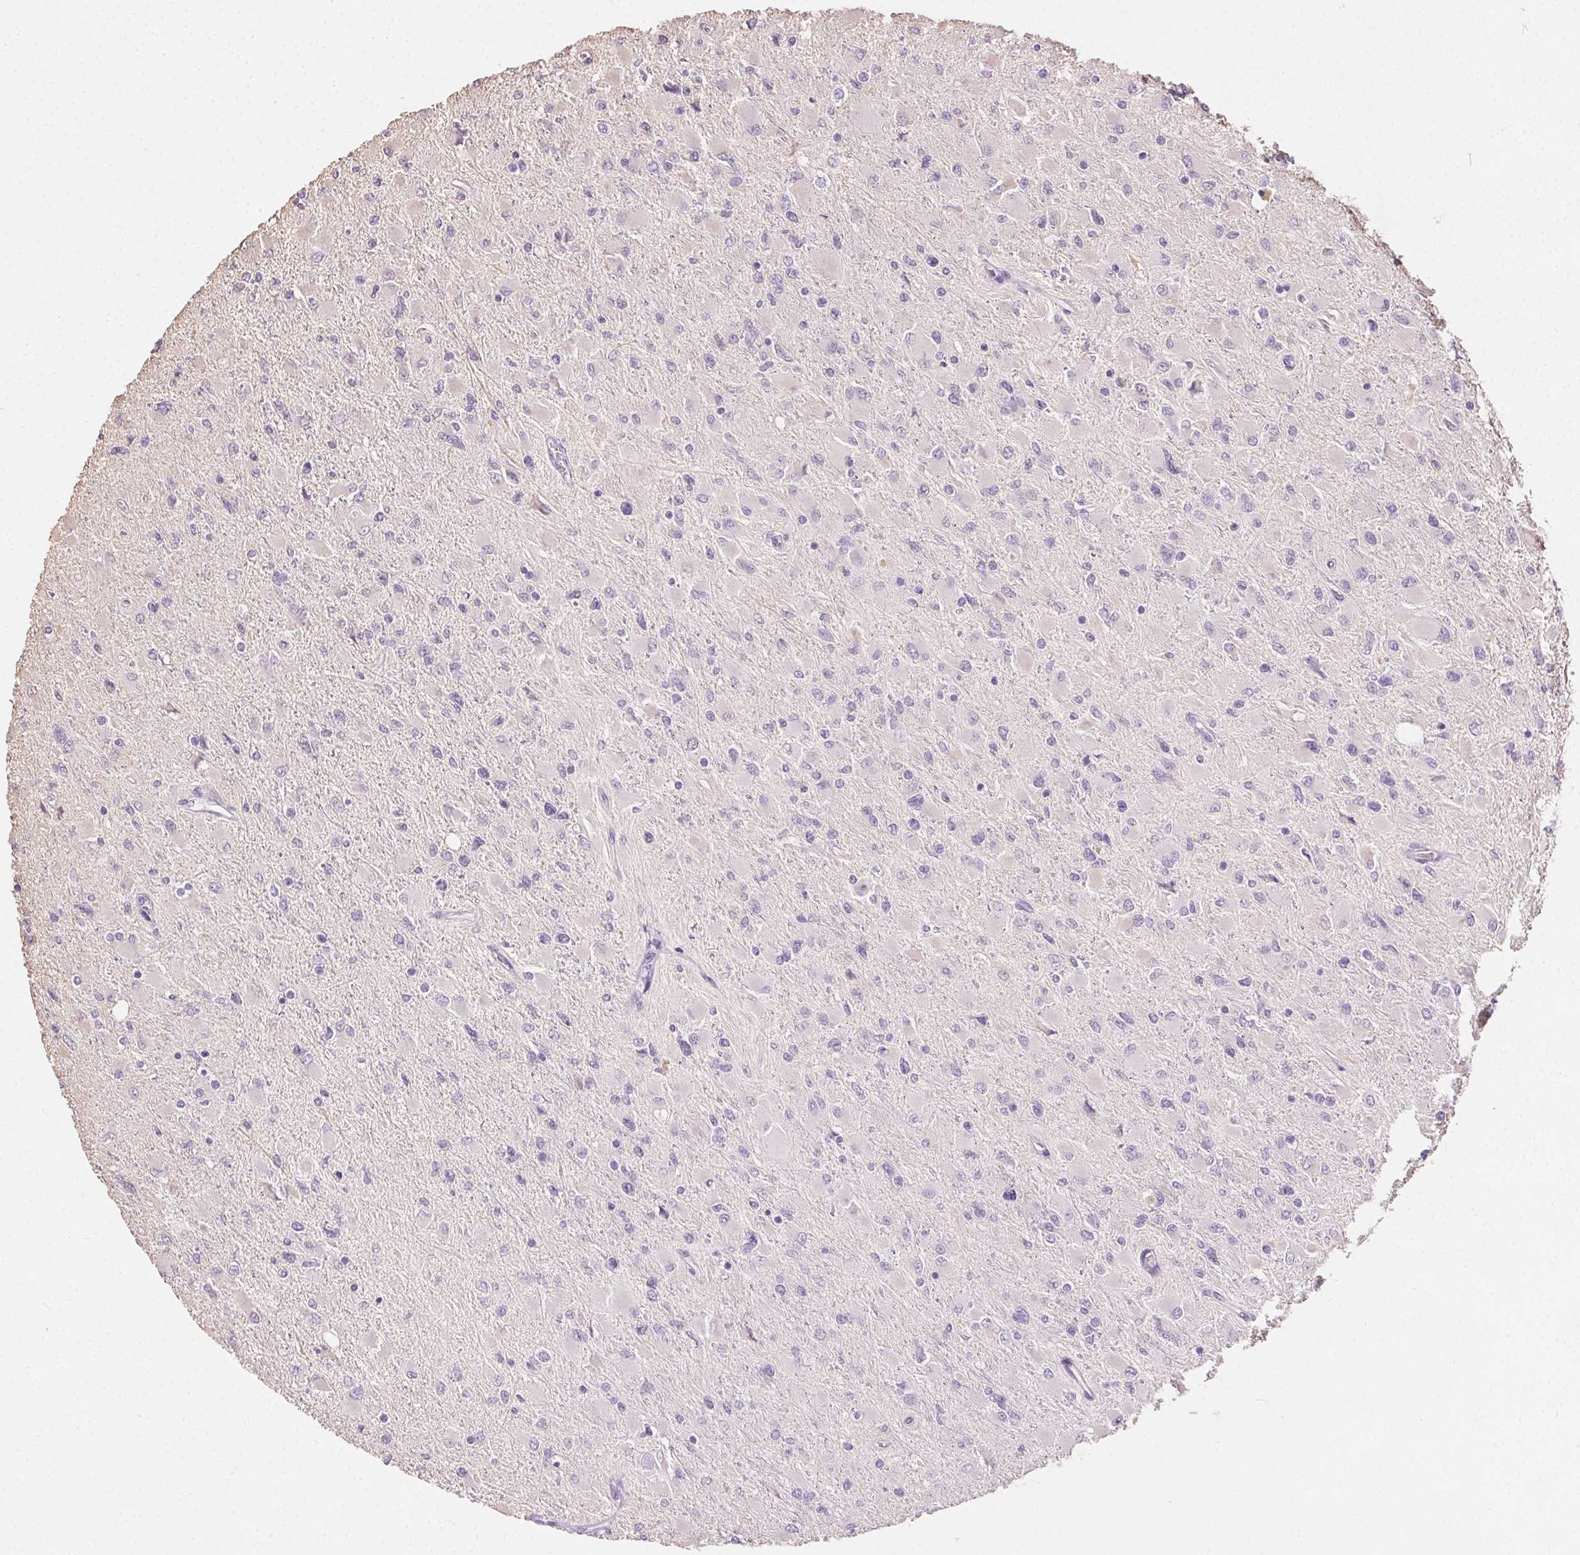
{"staining": {"intensity": "negative", "quantity": "none", "location": "none"}, "tissue": "glioma", "cell_type": "Tumor cells", "image_type": "cancer", "snomed": [{"axis": "morphology", "description": "Glioma, malignant, High grade"}, {"axis": "topography", "description": "Cerebral cortex"}], "caption": "This image is of malignant glioma (high-grade) stained with immunohistochemistry (IHC) to label a protein in brown with the nuclei are counter-stained blue. There is no expression in tumor cells.", "gene": "SYCE2", "patient": {"sex": "female", "age": 36}}